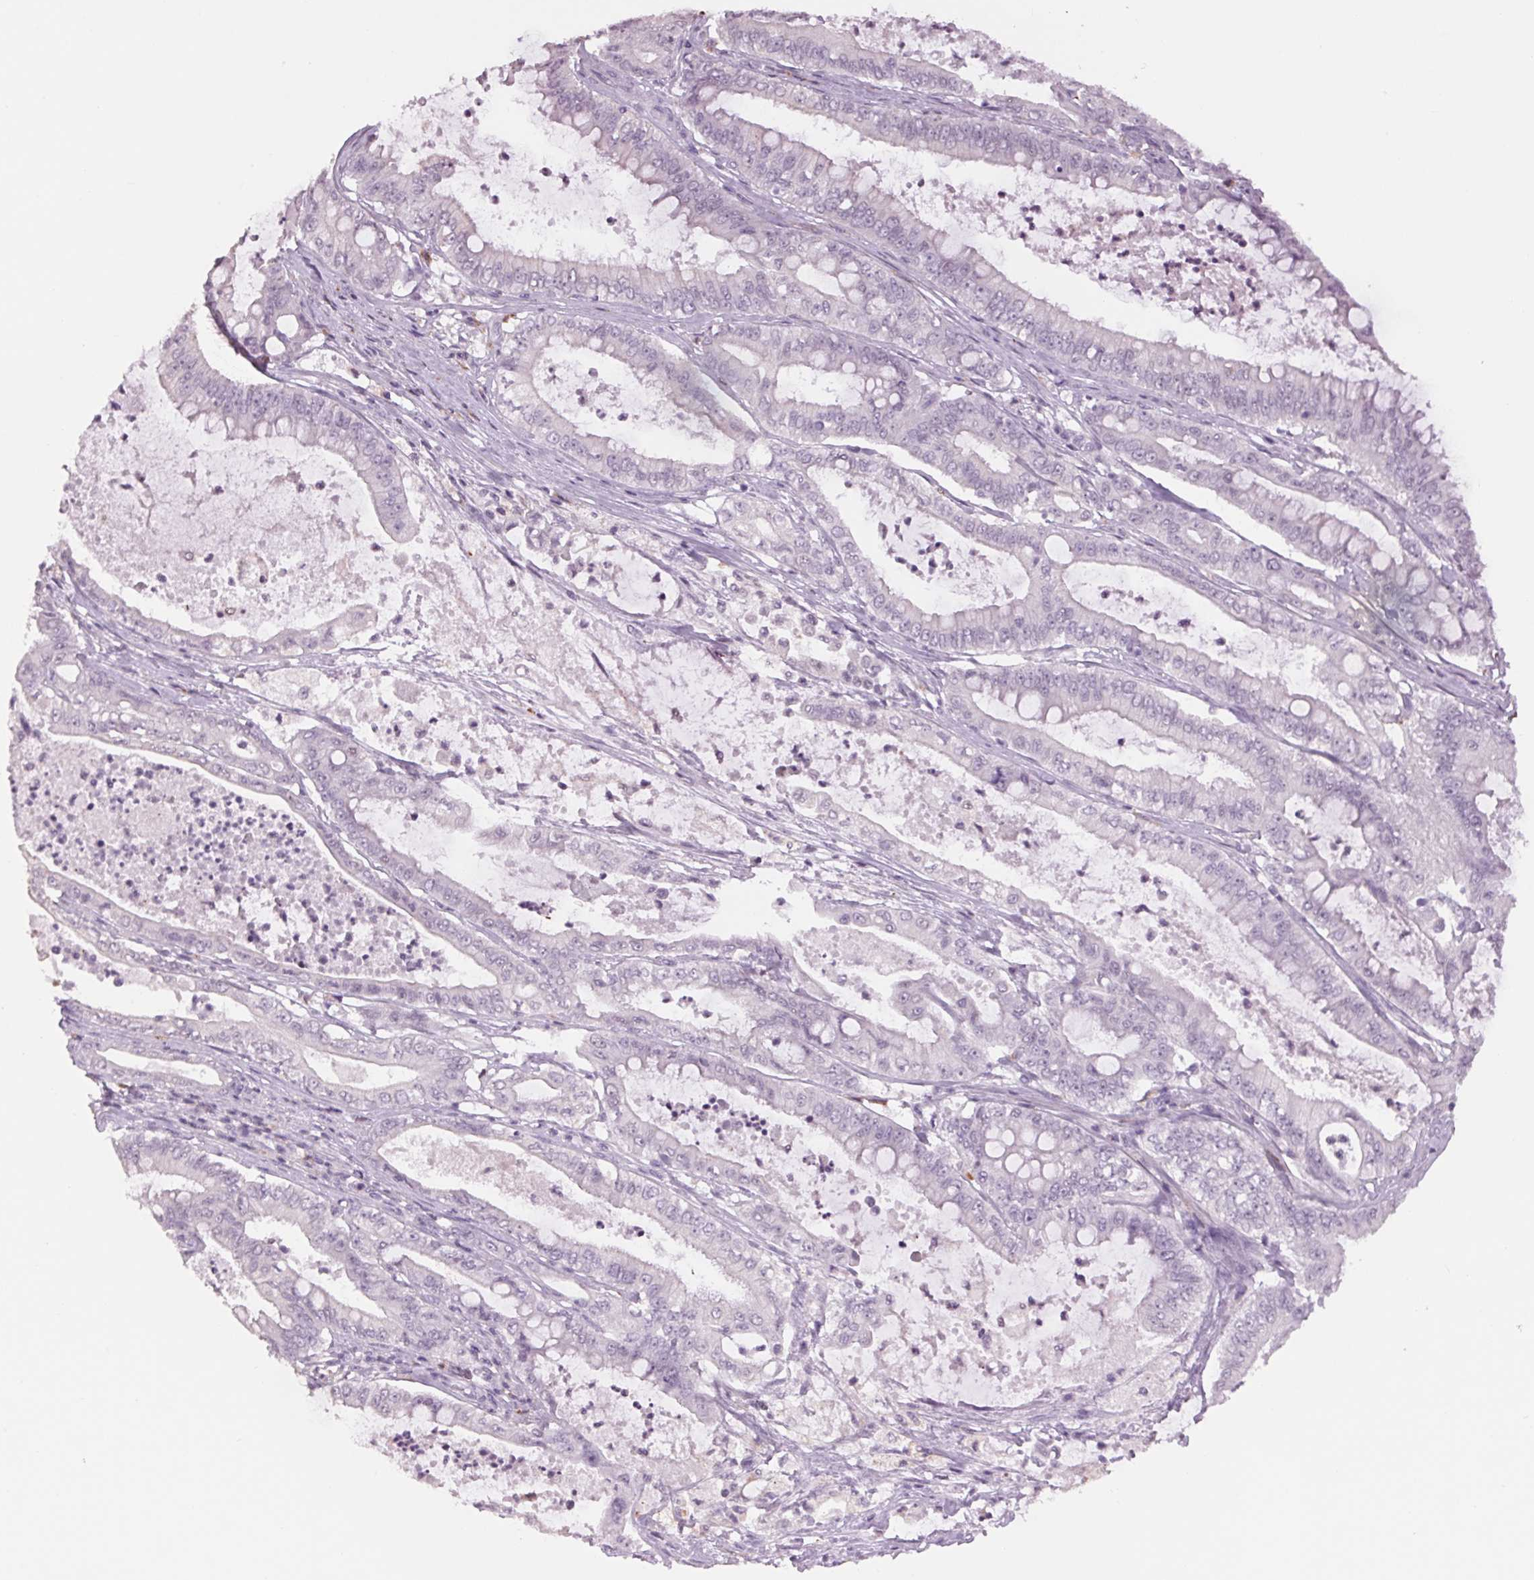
{"staining": {"intensity": "negative", "quantity": "none", "location": "none"}, "tissue": "pancreatic cancer", "cell_type": "Tumor cells", "image_type": "cancer", "snomed": [{"axis": "morphology", "description": "Adenocarcinoma, NOS"}, {"axis": "topography", "description": "Pancreas"}], "caption": "Tumor cells are negative for brown protein staining in pancreatic cancer (adenocarcinoma).", "gene": "MPO", "patient": {"sex": "male", "age": 71}}